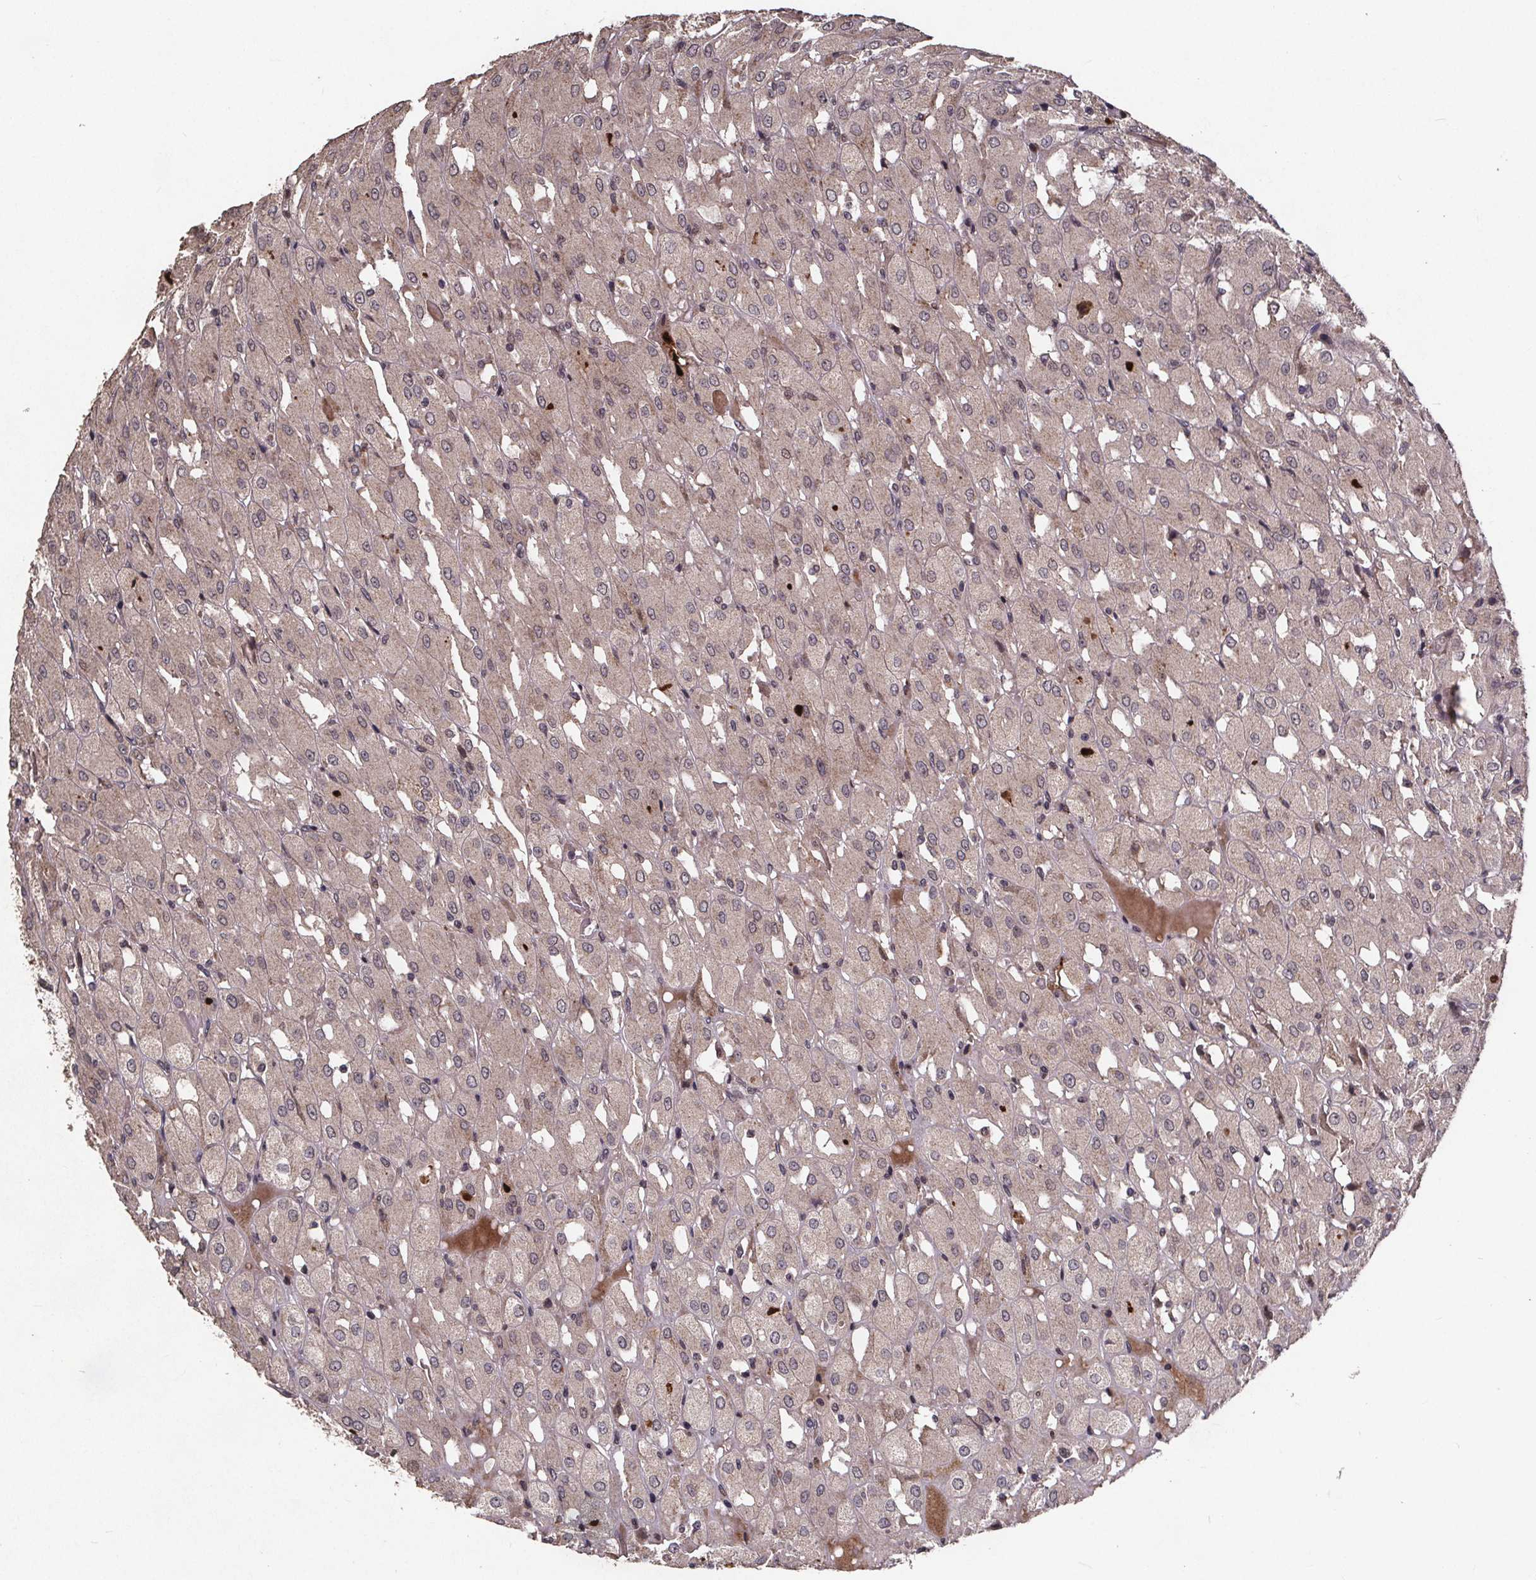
{"staining": {"intensity": "negative", "quantity": "none", "location": "none"}, "tissue": "renal cancer", "cell_type": "Tumor cells", "image_type": "cancer", "snomed": [{"axis": "morphology", "description": "Adenocarcinoma, NOS"}, {"axis": "topography", "description": "Kidney"}], "caption": "Adenocarcinoma (renal) was stained to show a protein in brown. There is no significant staining in tumor cells. The staining is performed using DAB (3,3'-diaminobenzidine) brown chromogen with nuclei counter-stained in using hematoxylin.", "gene": "GPX3", "patient": {"sex": "male", "age": 72}}